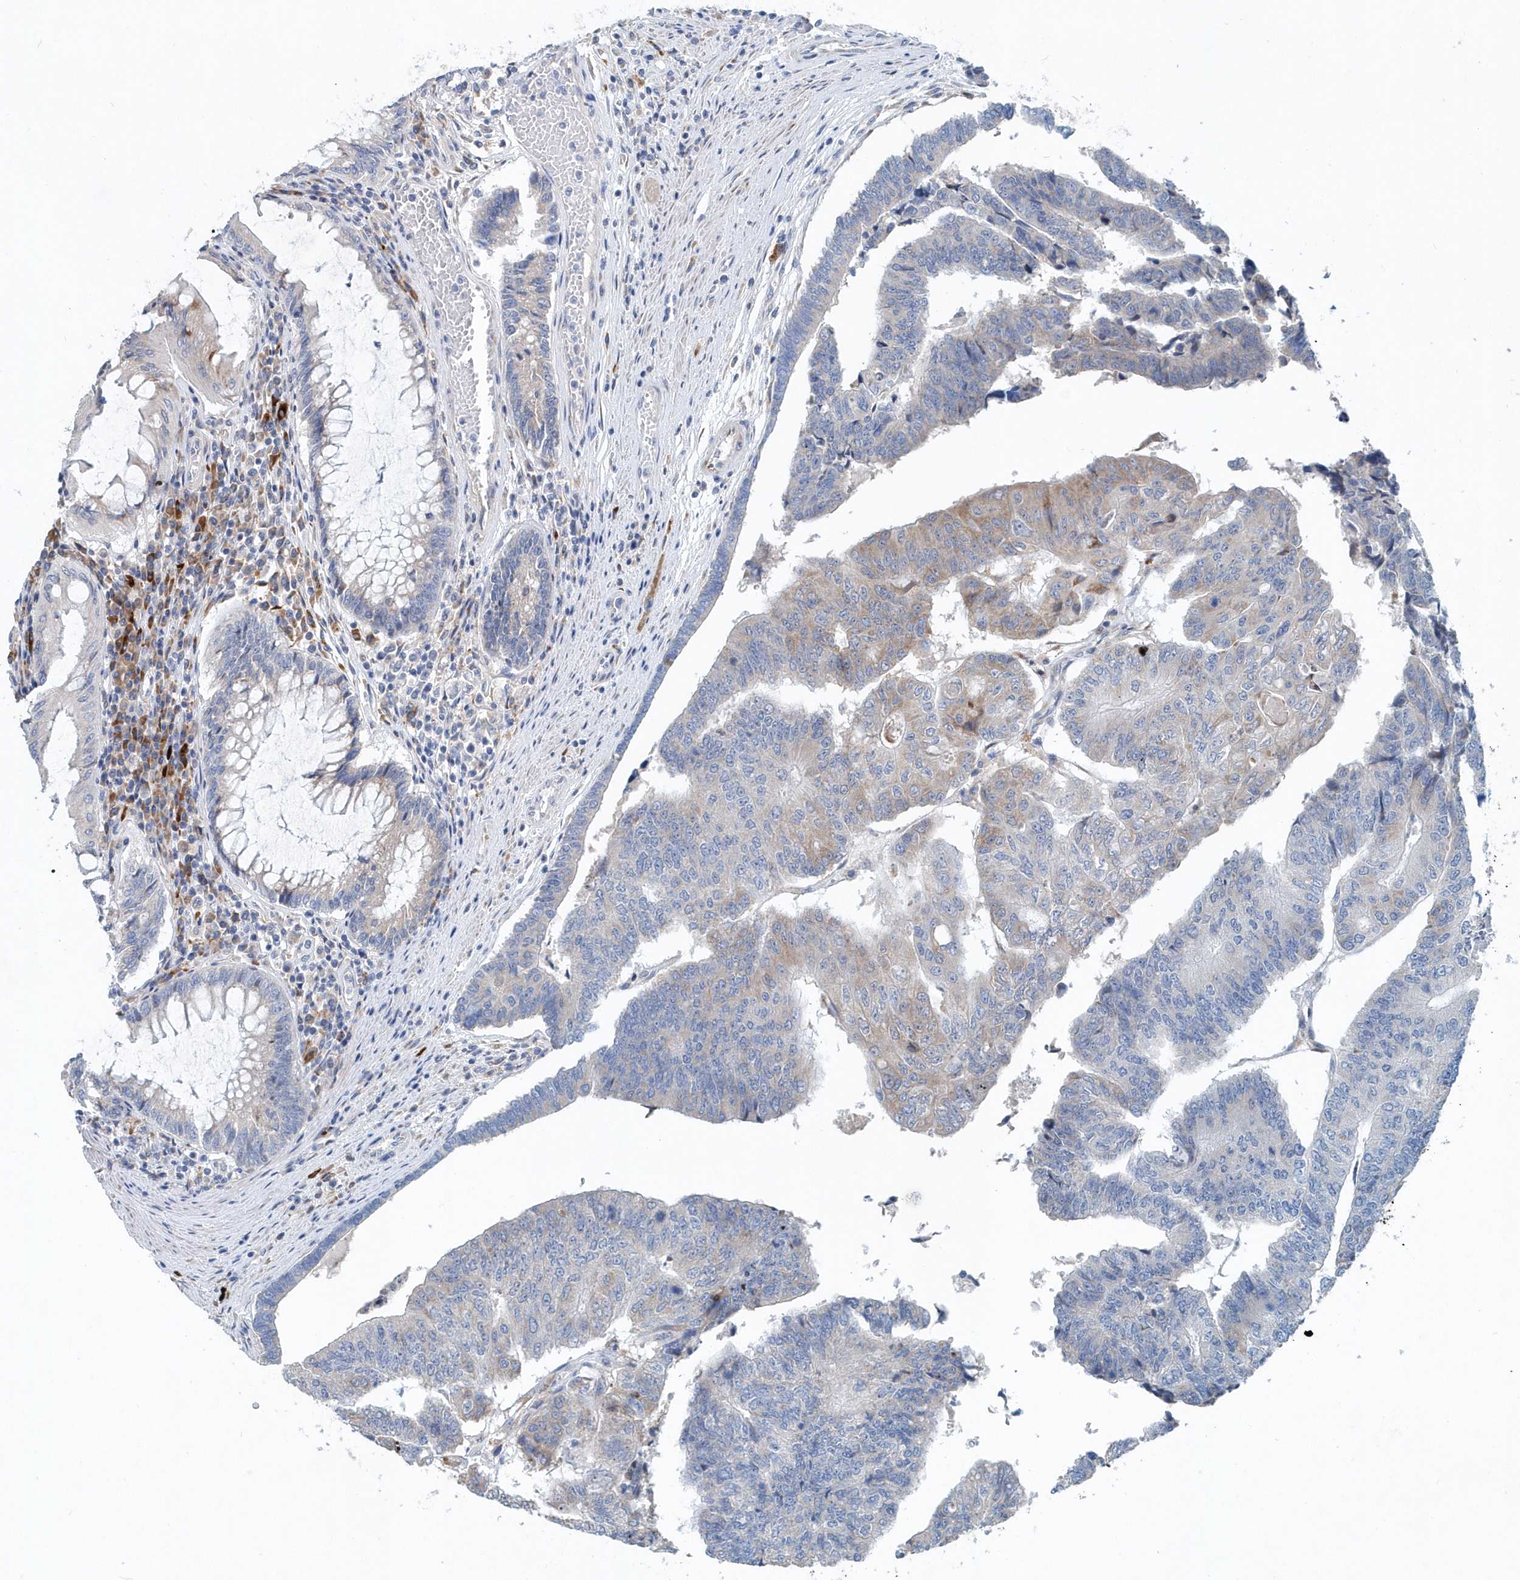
{"staining": {"intensity": "weak", "quantity": "<25%", "location": "cytoplasmic/membranous"}, "tissue": "colorectal cancer", "cell_type": "Tumor cells", "image_type": "cancer", "snomed": [{"axis": "morphology", "description": "Adenocarcinoma, NOS"}, {"axis": "topography", "description": "Colon"}], "caption": "This photomicrograph is of colorectal adenocarcinoma stained with IHC to label a protein in brown with the nuclei are counter-stained blue. There is no staining in tumor cells.", "gene": "PFN2", "patient": {"sex": "female", "age": 67}}